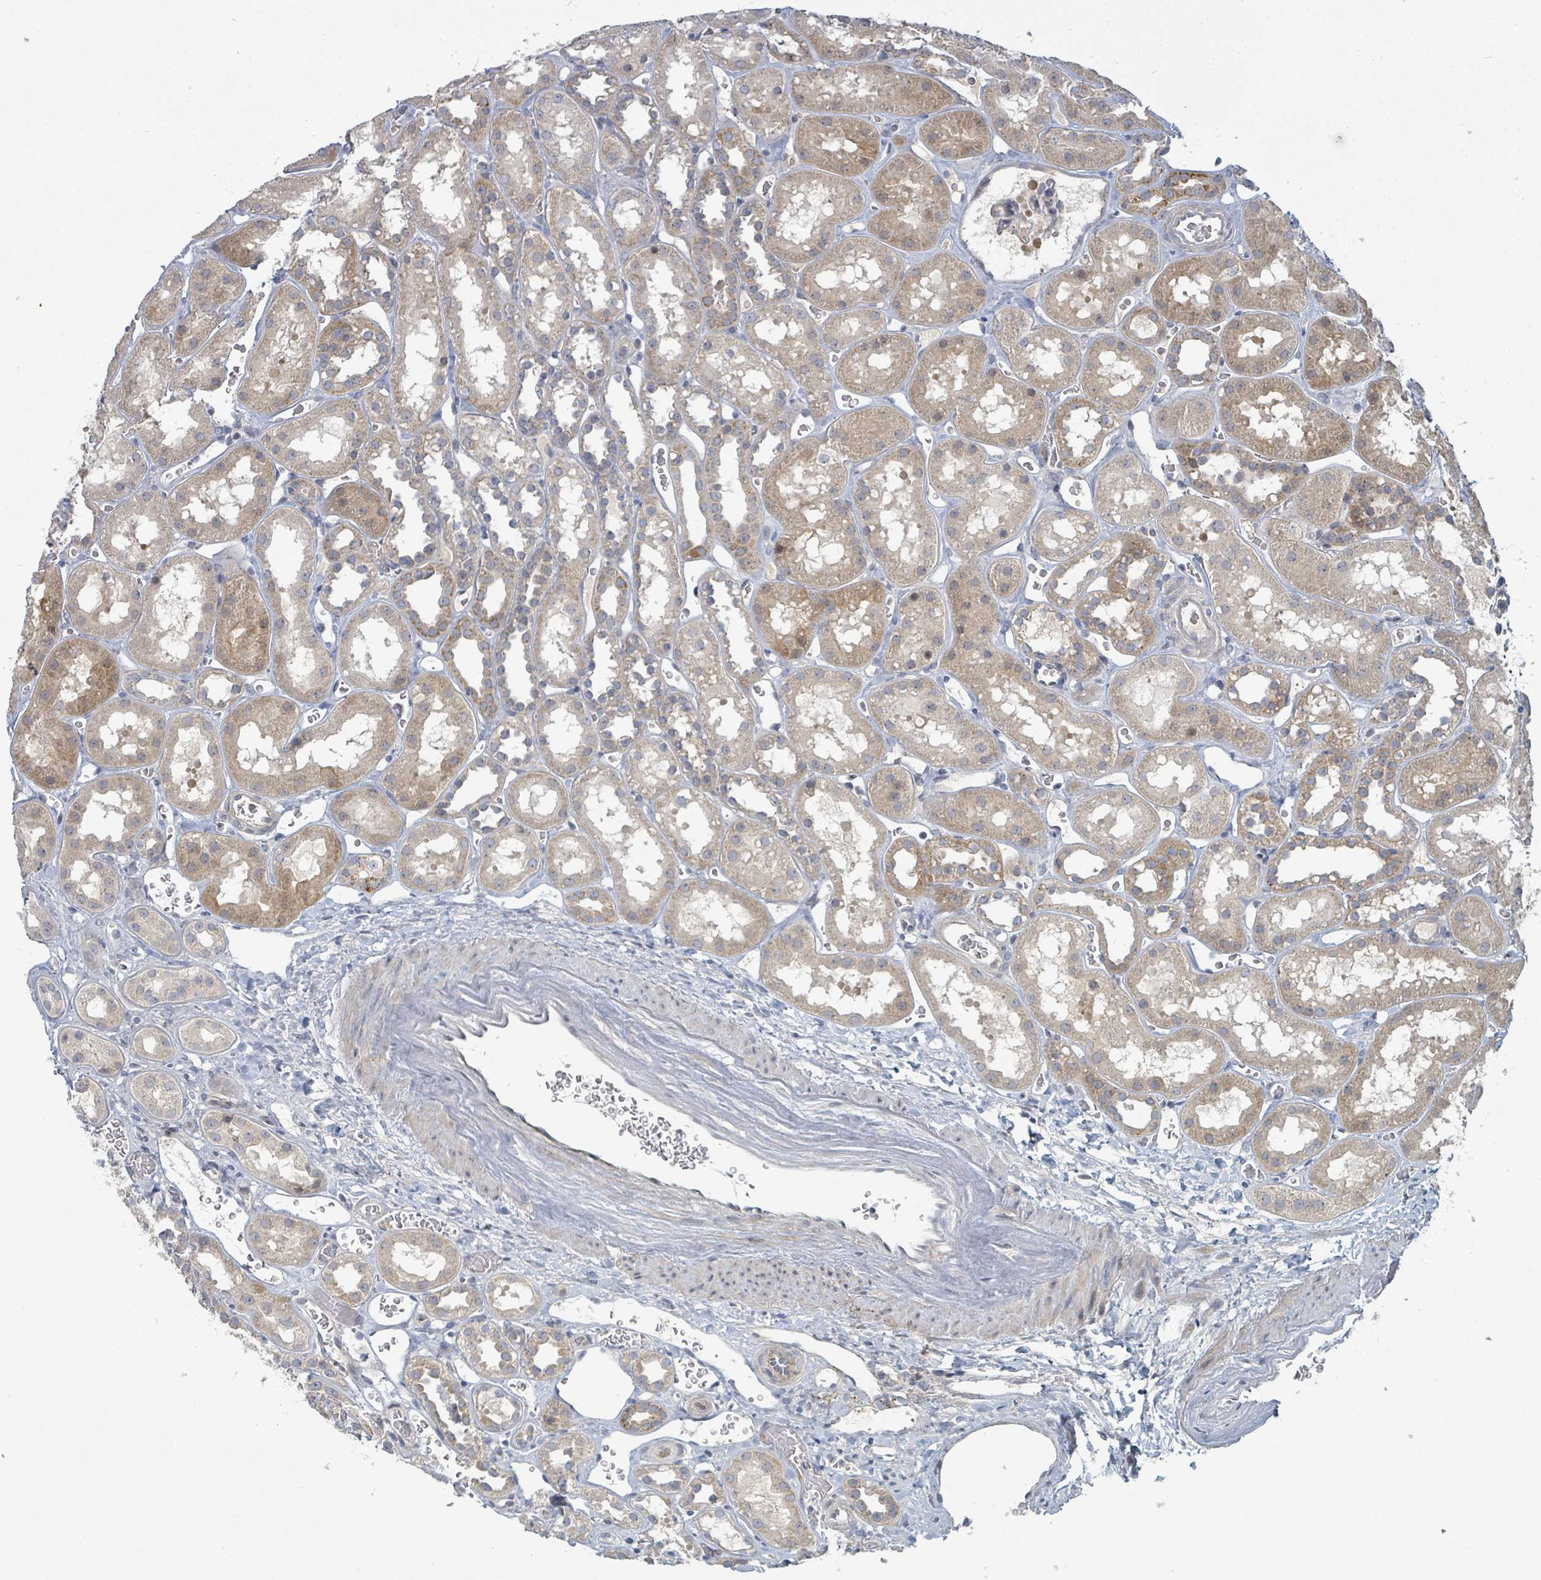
{"staining": {"intensity": "negative", "quantity": "none", "location": "none"}, "tissue": "kidney", "cell_type": "Cells in glomeruli", "image_type": "normal", "snomed": [{"axis": "morphology", "description": "Normal tissue, NOS"}, {"axis": "topography", "description": "Kidney"}], "caption": "DAB immunohistochemical staining of benign human kidney reveals no significant staining in cells in glomeruli. (Brightfield microscopy of DAB immunohistochemistry at high magnification).", "gene": "COL5A3", "patient": {"sex": "female", "age": 41}}